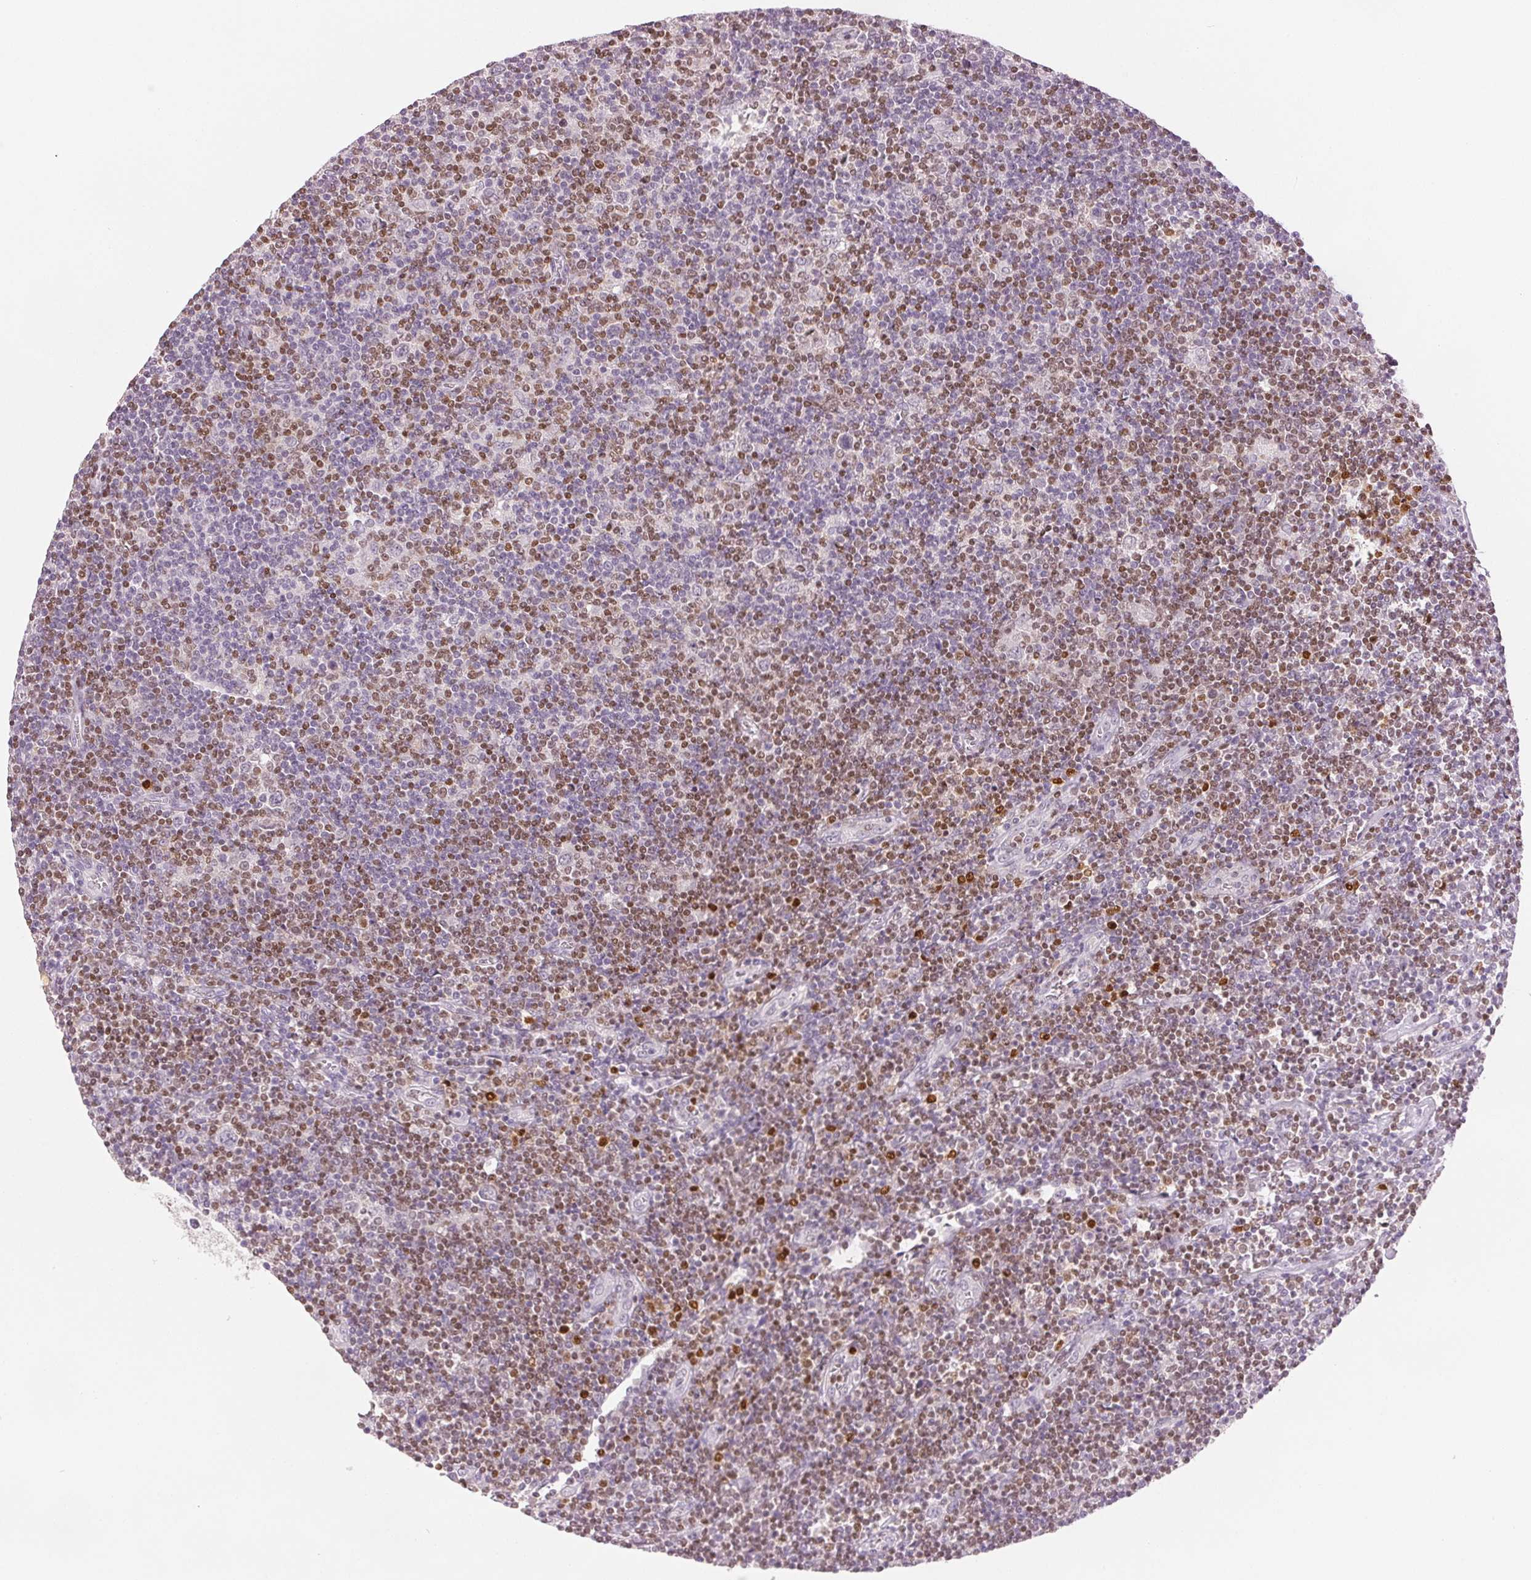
{"staining": {"intensity": "negative", "quantity": "none", "location": "none"}, "tissue": "lymphoma", "cell_type": "Tumor cells", "image_type": "cancer", "snomed": [{"axis": "morphology", "description": "Hodgkin's disease, NOS"}, {"axis": "topography", "description": "Lymph node"}], "caption": "A high-resolution micrograph shows IHC staining of lymphoma, which exhibits no significant positivity in tumor cells.", "gene": "RUNX2", "patient": {"sex": "male", "age": 40}}